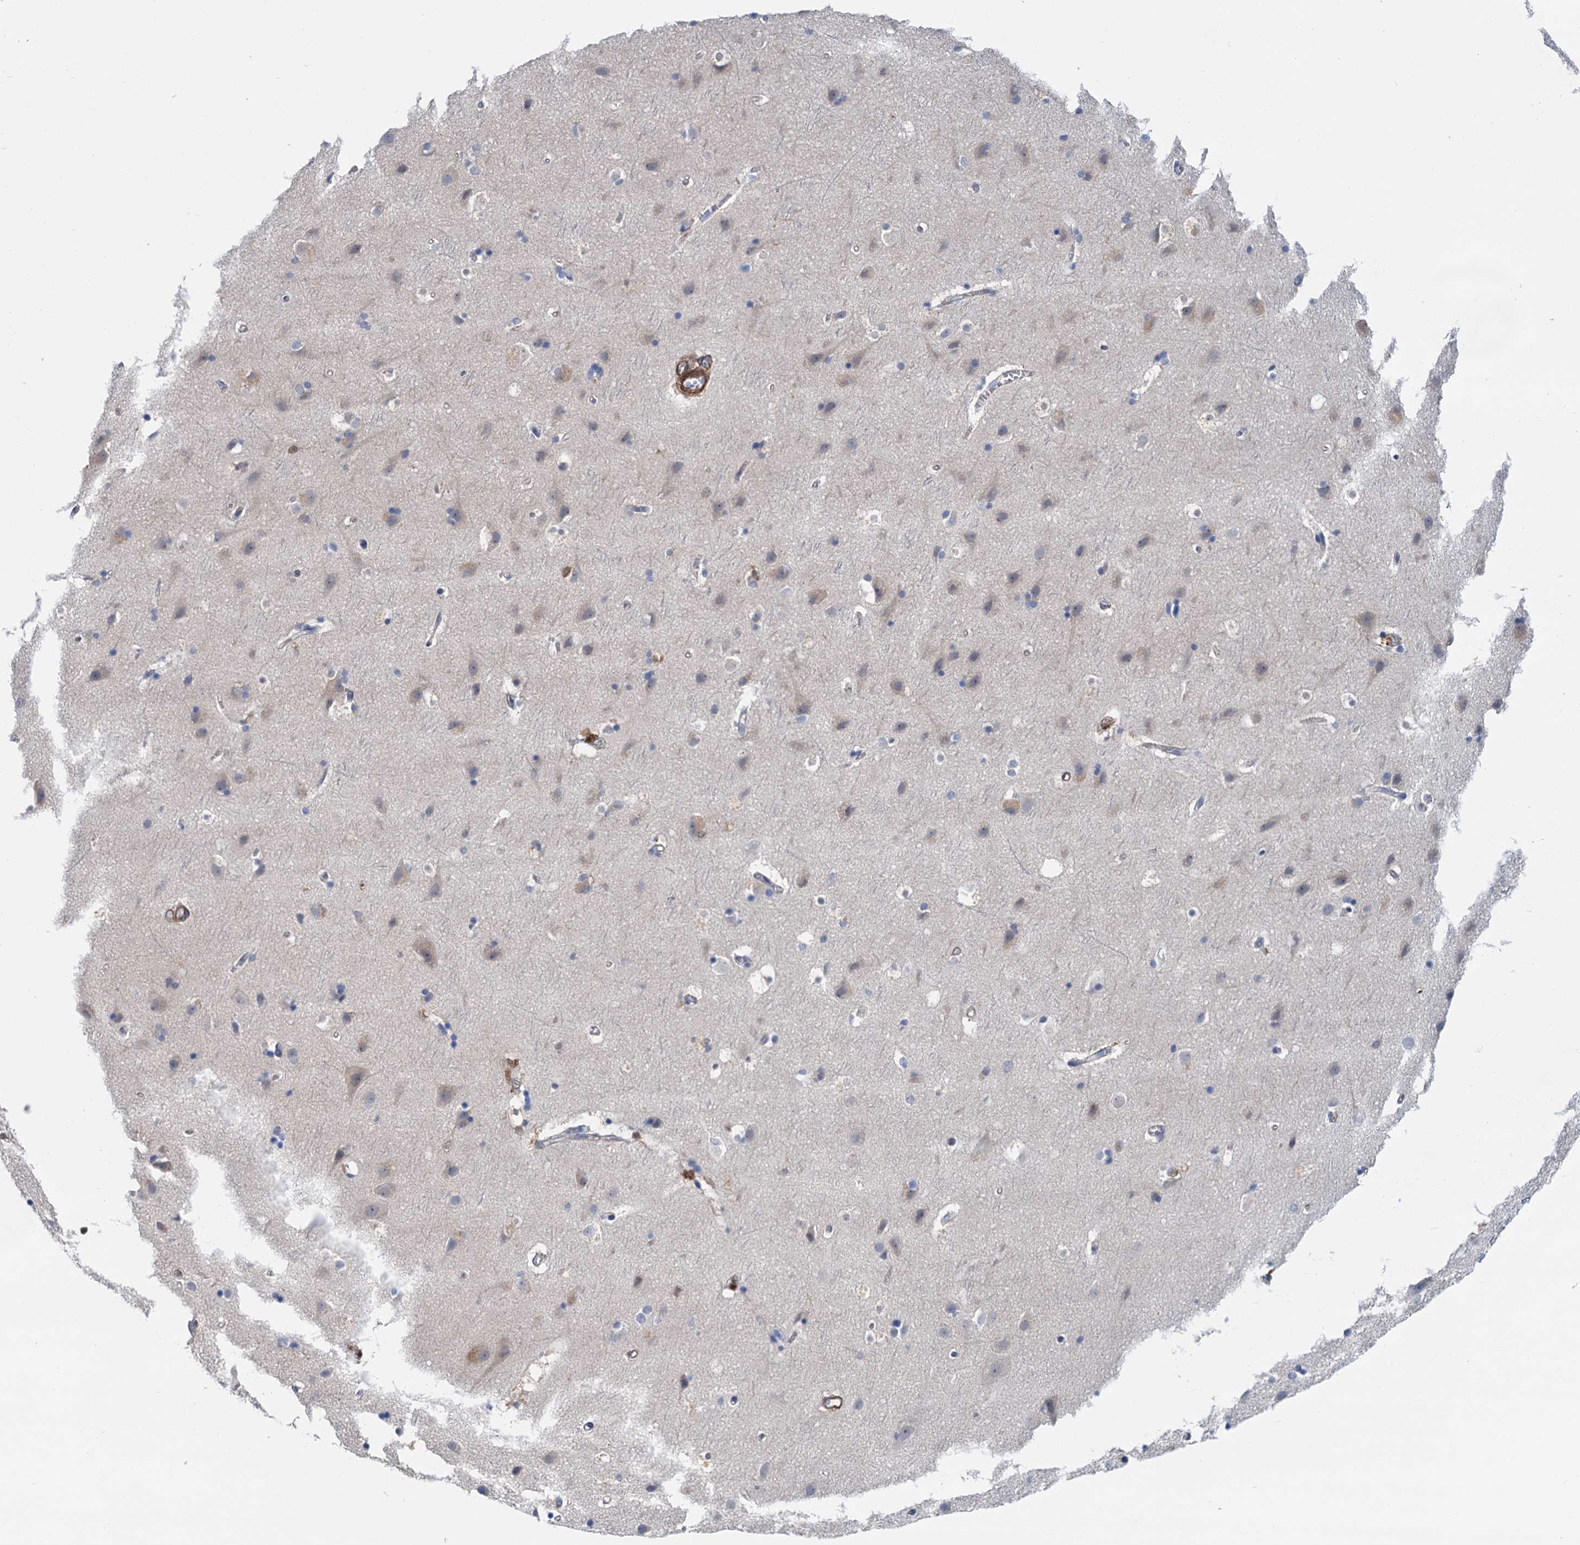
{"staining": {"intensity": "strong", "quantity": "<25%", "location": "cytoplasmic/membranous"}, "tissue": "cerebral cortex", "cell_type": "Endothelial cells", "image_type": "normal", "snomed": [{"axis": "morphology", "description": "Normal tissue, NOS"}, {"axis": "topography", "description": "Cerebral cortex"}], "caption": "Immunohistochemical staining of normal human cerebral cortex displays strong cytoplasmic/membranous protein positivity in about <25% of endothelial cells.", "gene": "CSTPP1", "patient": {"sex": "male", "age": 54}}